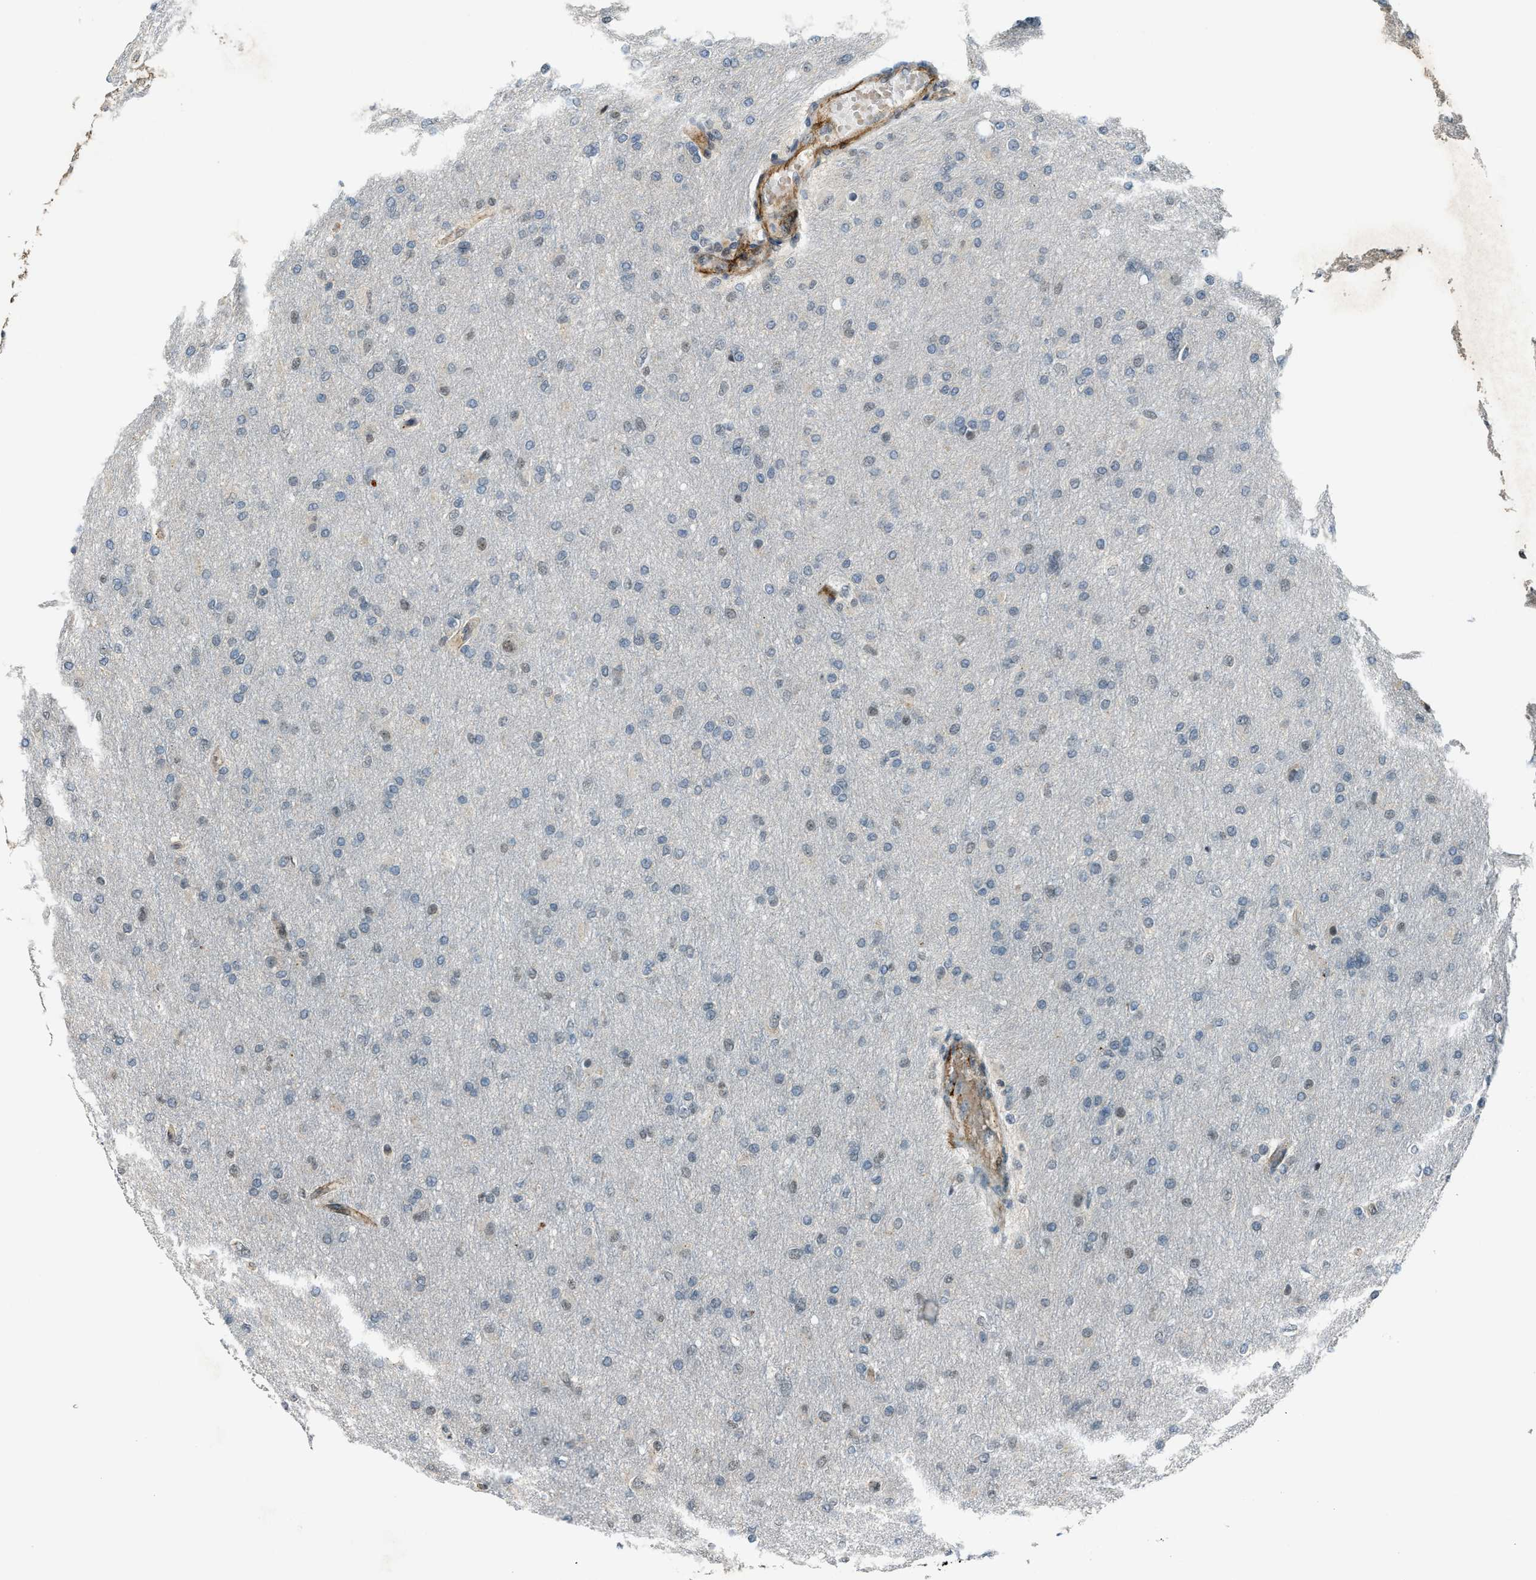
{"staining": {"intensity": "negative", "quantity": "none", "location": "none"}, "tissue": "glioma", "cell_type": "Tumor cells", "image_type": "cancer", "snomed": [{"axis": "morphology", "description": "Glioma, malignant, High grade"}, {"axis": "topography", "description": "Cerebral cortex"}], "caption": "Glioma was stained to show a protein in brown. There is no significant staining in tumor cells.", "gene": "DPF2", "patient": {"sex": "female", "age": 36}}